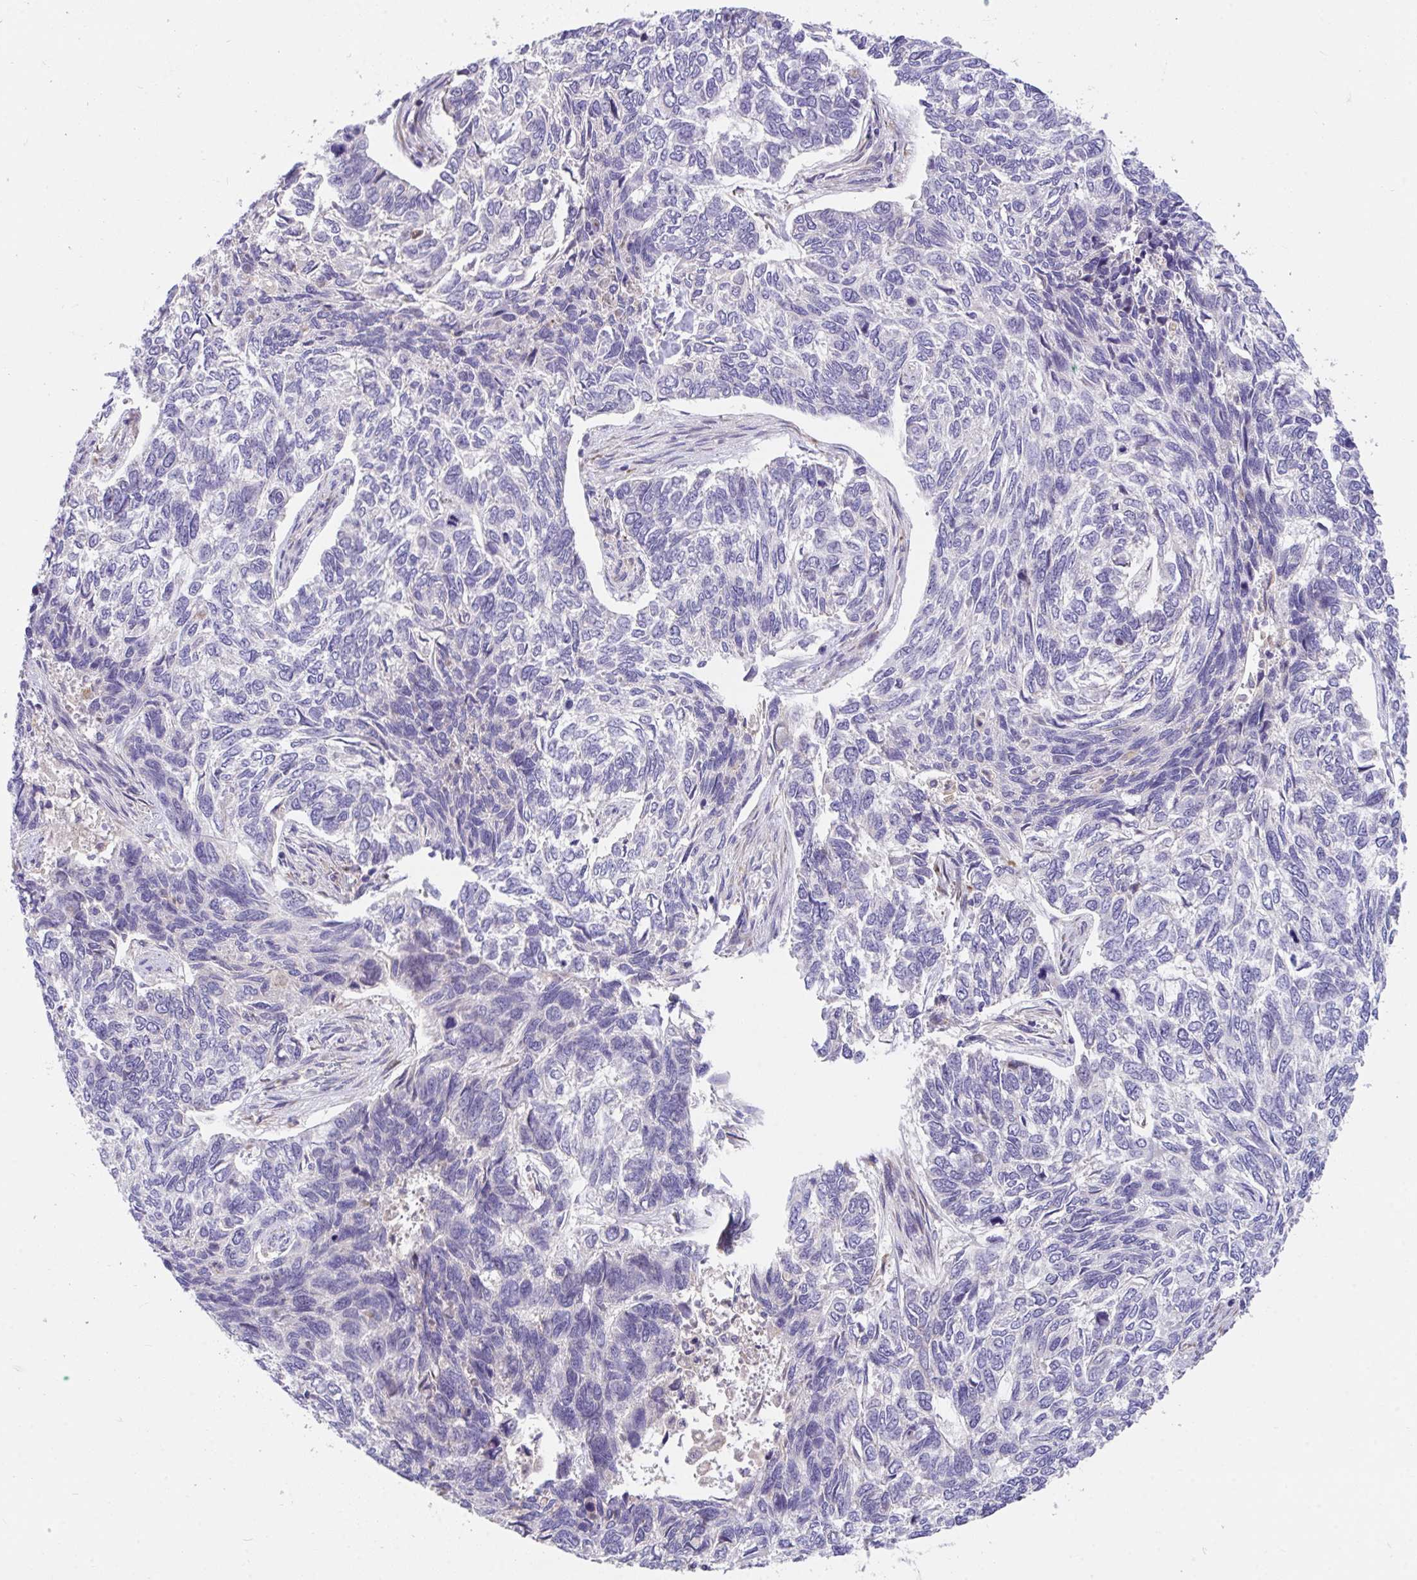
{"staining": {"intensity": "negative", "quantity": "none", "location": "none"}, "tissue": "skin cancer", "cell_type": "Tumor cells", "image_type": "cancer", "snomed": [{"axis": "morphology", "description": "Basal cell carcinoma"}, {"axis": "topography", "description": "Skin"}], "caption": "Protein analysis of skin cancer exhibits no significant expression in tumor cells. (DAB IHC, high magnification).", "gene": "SUSD4", "patient": {"sex": "female", "age": 65}}